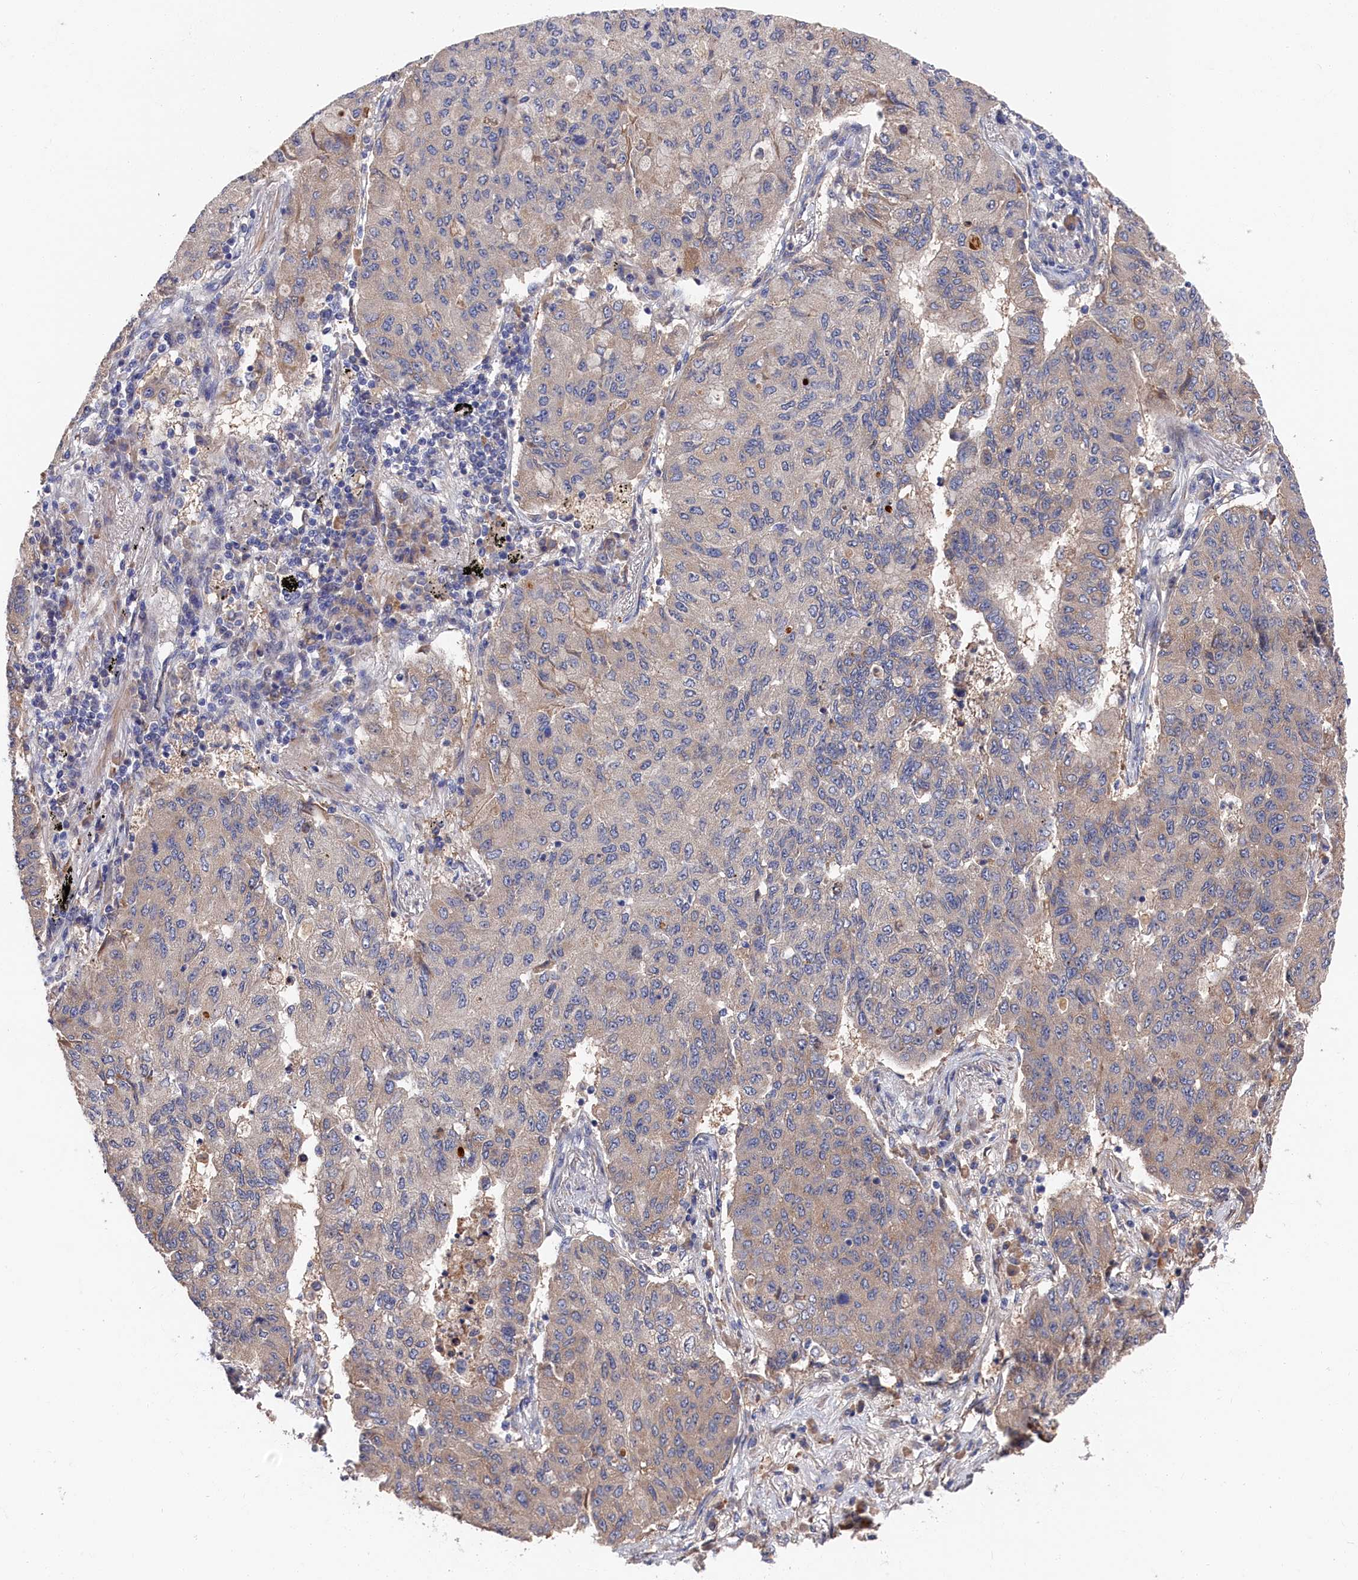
{"staining": {"intensity": "weak", "quantity": "25%-75%", "location": "cytoplasmic/membranous"}, "tissue": "lung cancer", "cell_type": "Tumor cells", "image_type": "cancer", "snomed": [{"axis": "morphology", "description": "Squamous cell carcinoma, NOS"}, {"axis": "topography", "description": "Lung"}], "caption": "Weak cytoplasmic/membranous expression is identified in approximately 25%-75% of tumor cells in lung squamous cell carcinoma.", "gene": "CYB5D2", "patient": {"sex": "male", "age": 74}}